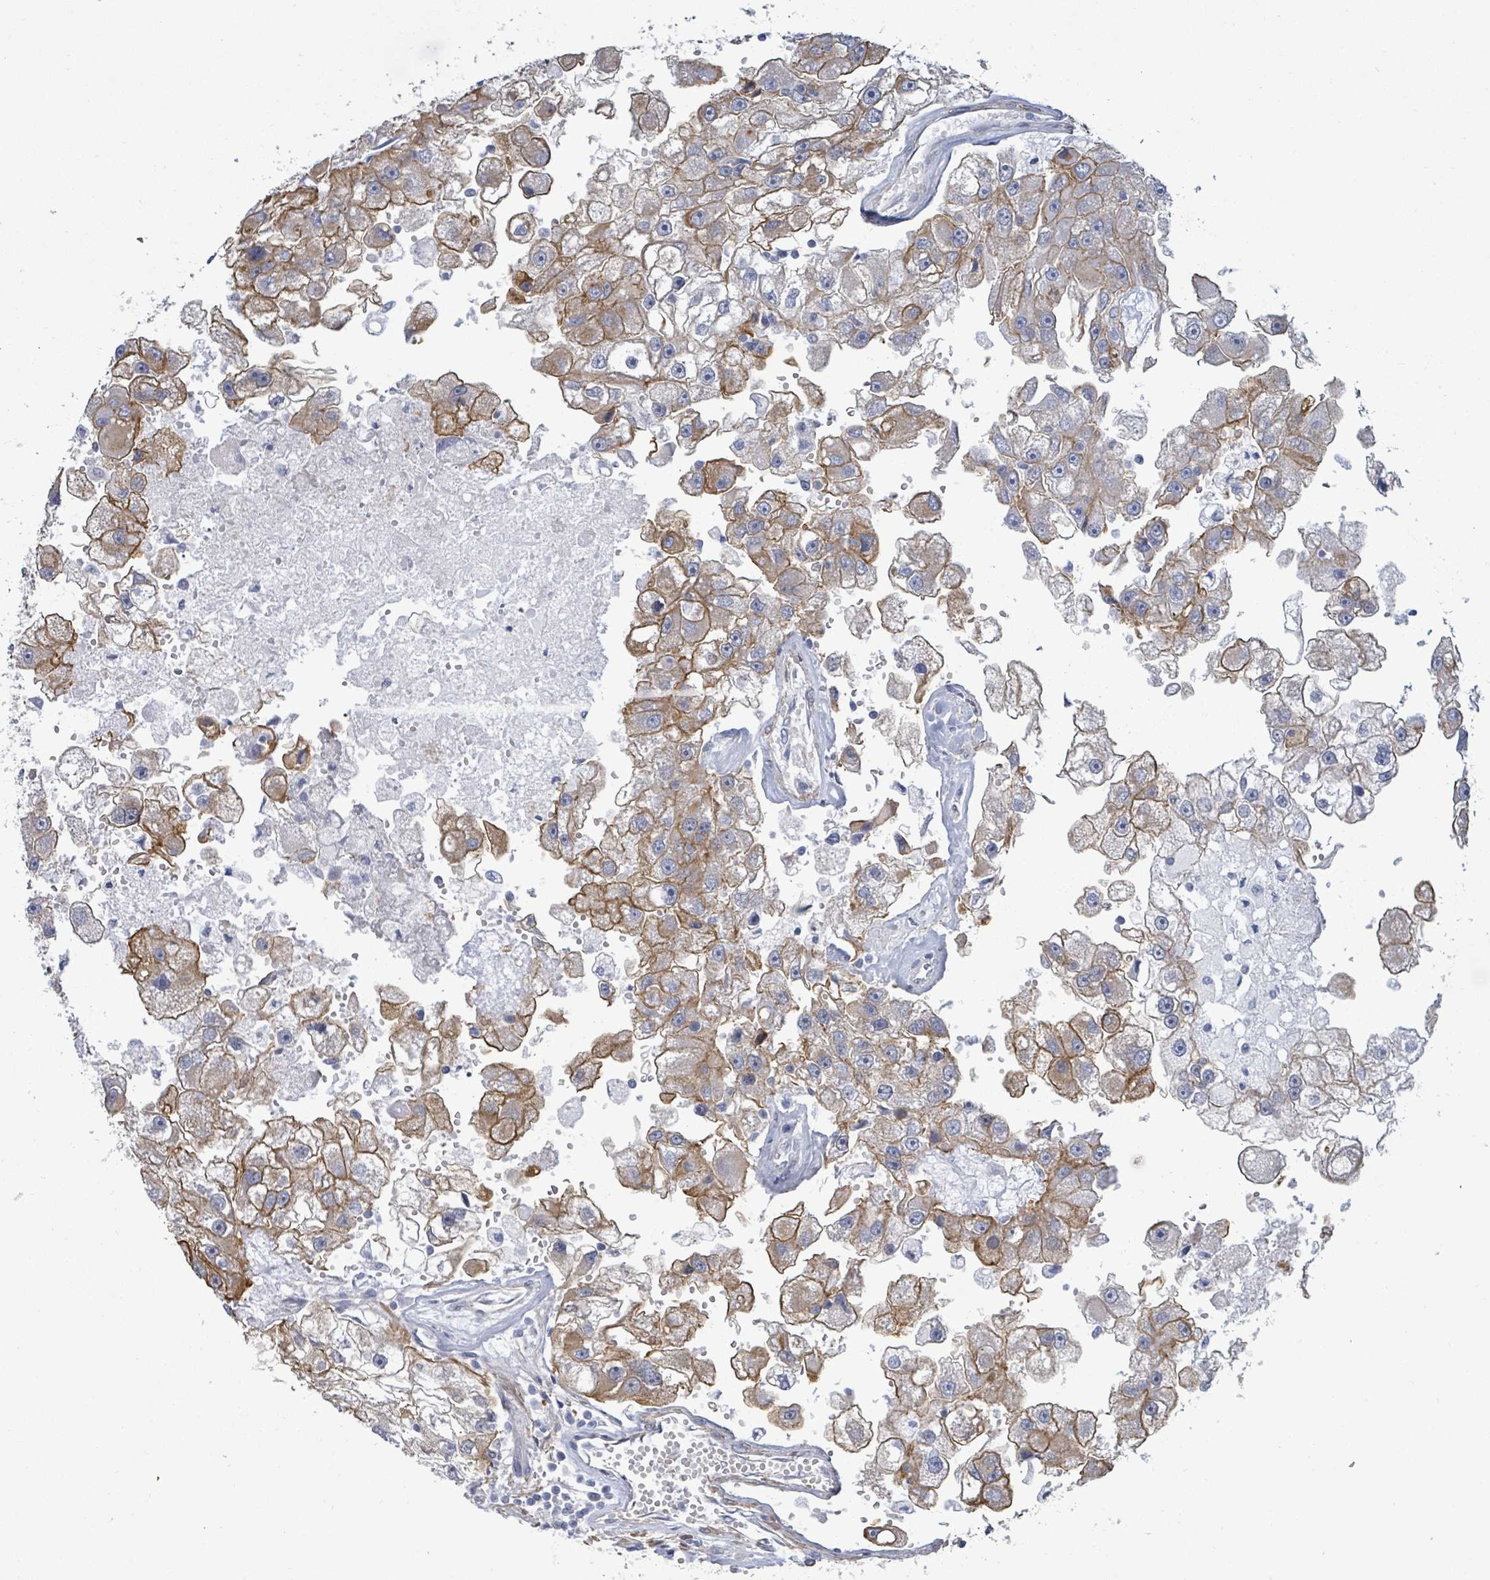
{"staining": {"intensity": "moderate", "quantity": ">75%", "location": "cytoplasmic/membranous"}, "tissue": "renal cancer", "cell_type": "Tumor cells", "image_type": "cancer", "snomed": [{"axis": "morphology", "description": "Adenocarcinoma, NOS"}, {"axis": "topography", "description": "Kidney"}], "caption": "This histopathology image shows immunohistochemistry (IHC) staining of human renal cancer (adenocarcinoma), with medium moderate cytoplasmic/membranous expression in about >75% of tumor cells.", "gene": "DMRTC1B", "patient": {"sex": "male", "age": 63}}